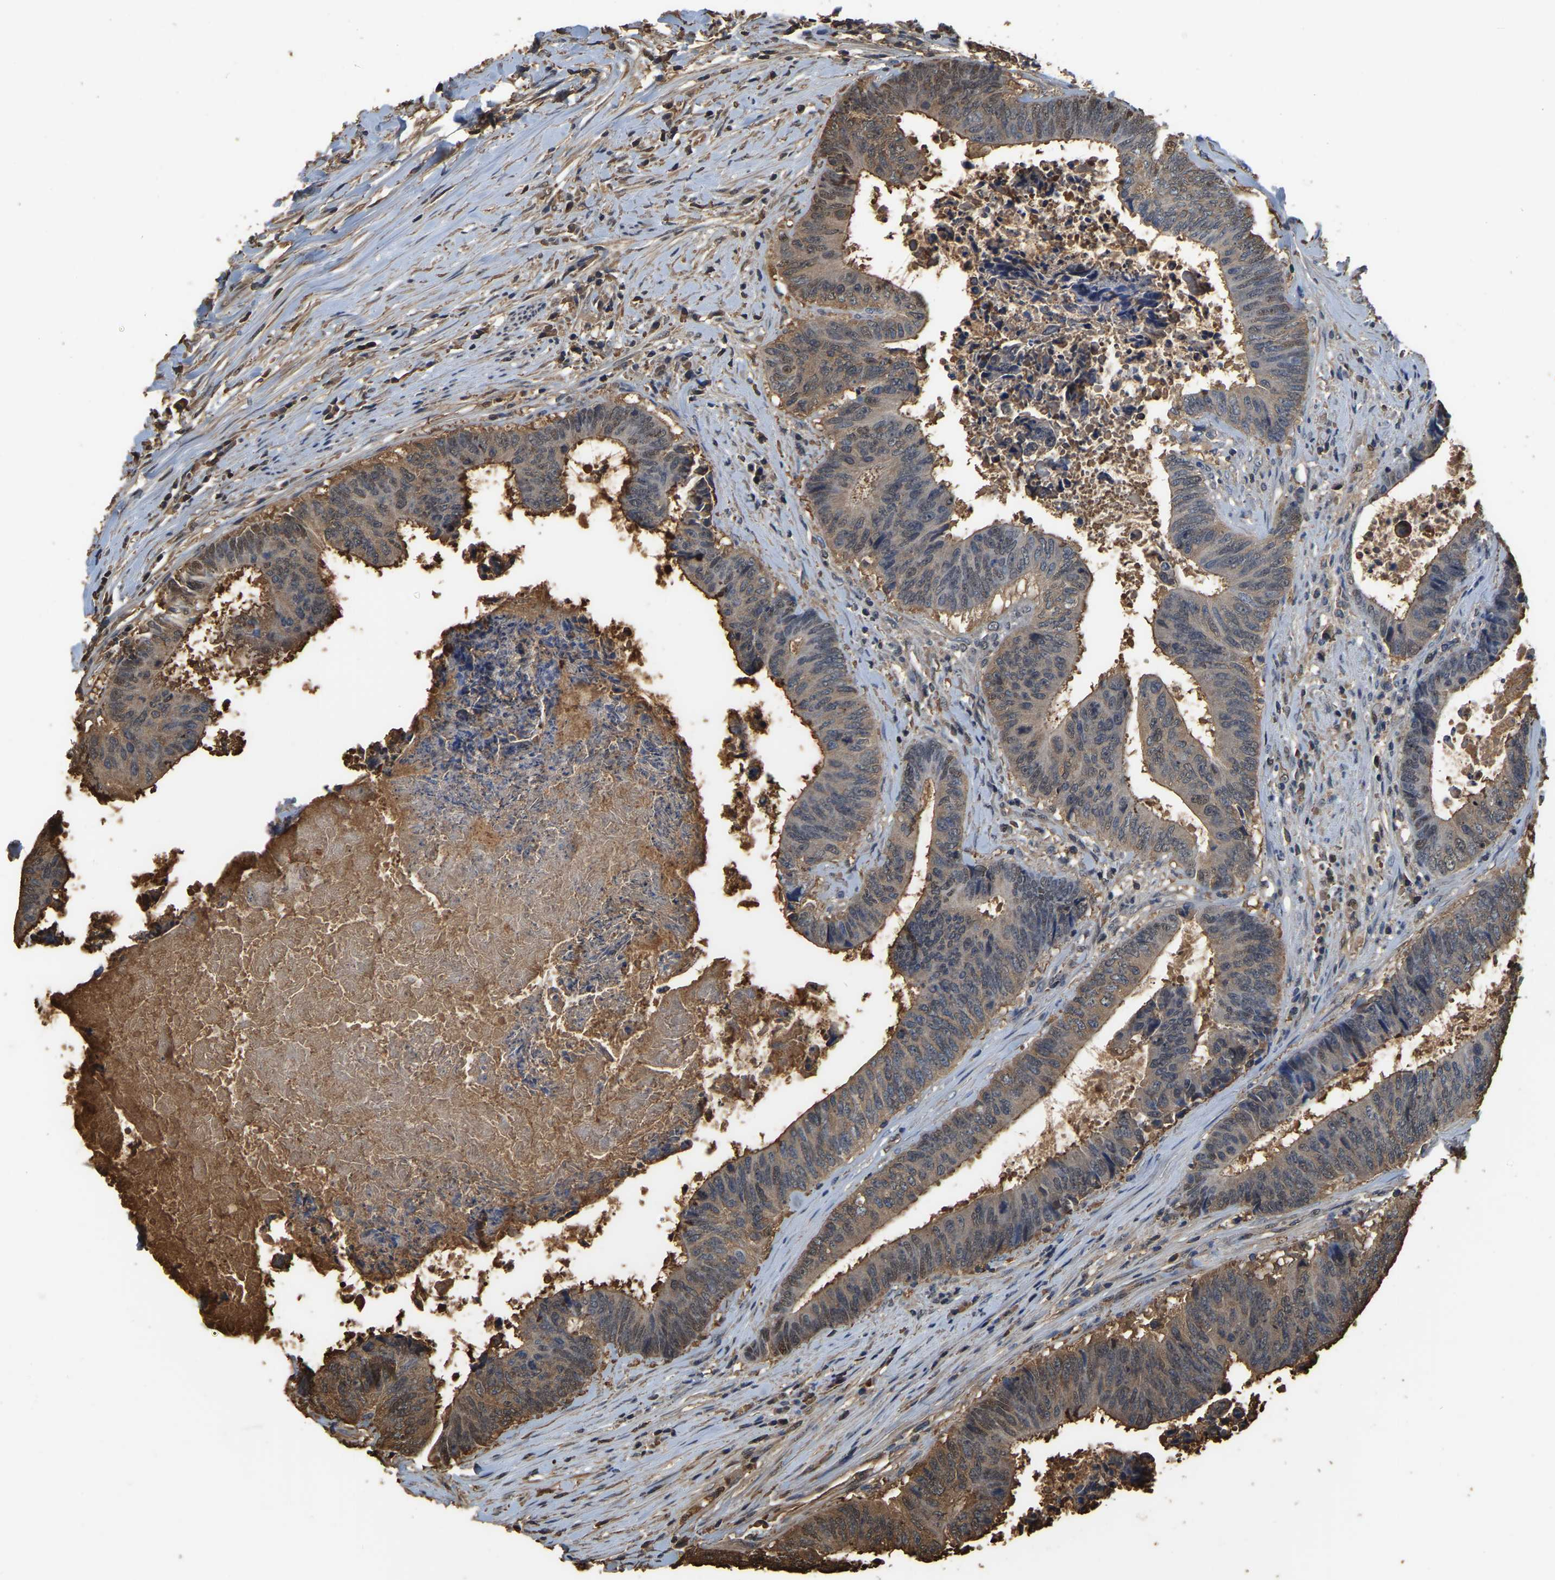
{"staining": {"intensity": "moderate", "quantity": ">75%", "location": "cytoplasmic/membranous"}, "tissue": "colorectal cancer", "cell_type": "Tumor cells", "image_type": "cancer", "snomed": [{"axis": "morphology", "description": "Adenocarcinoma, NOS"}, {"axis": "topography", "description": "Rectum"}], "caption": "Immunohistochemistry (IHC) micrograph of human adenocarcinoma (colorectal) stained for a protein (brown), which displays medium levels of moderate cytoplasmic/membranous positivity in approximately >75% of tumor cells.", "gene": "LDHB", "patient": {"sex": "male", "age": 72}}